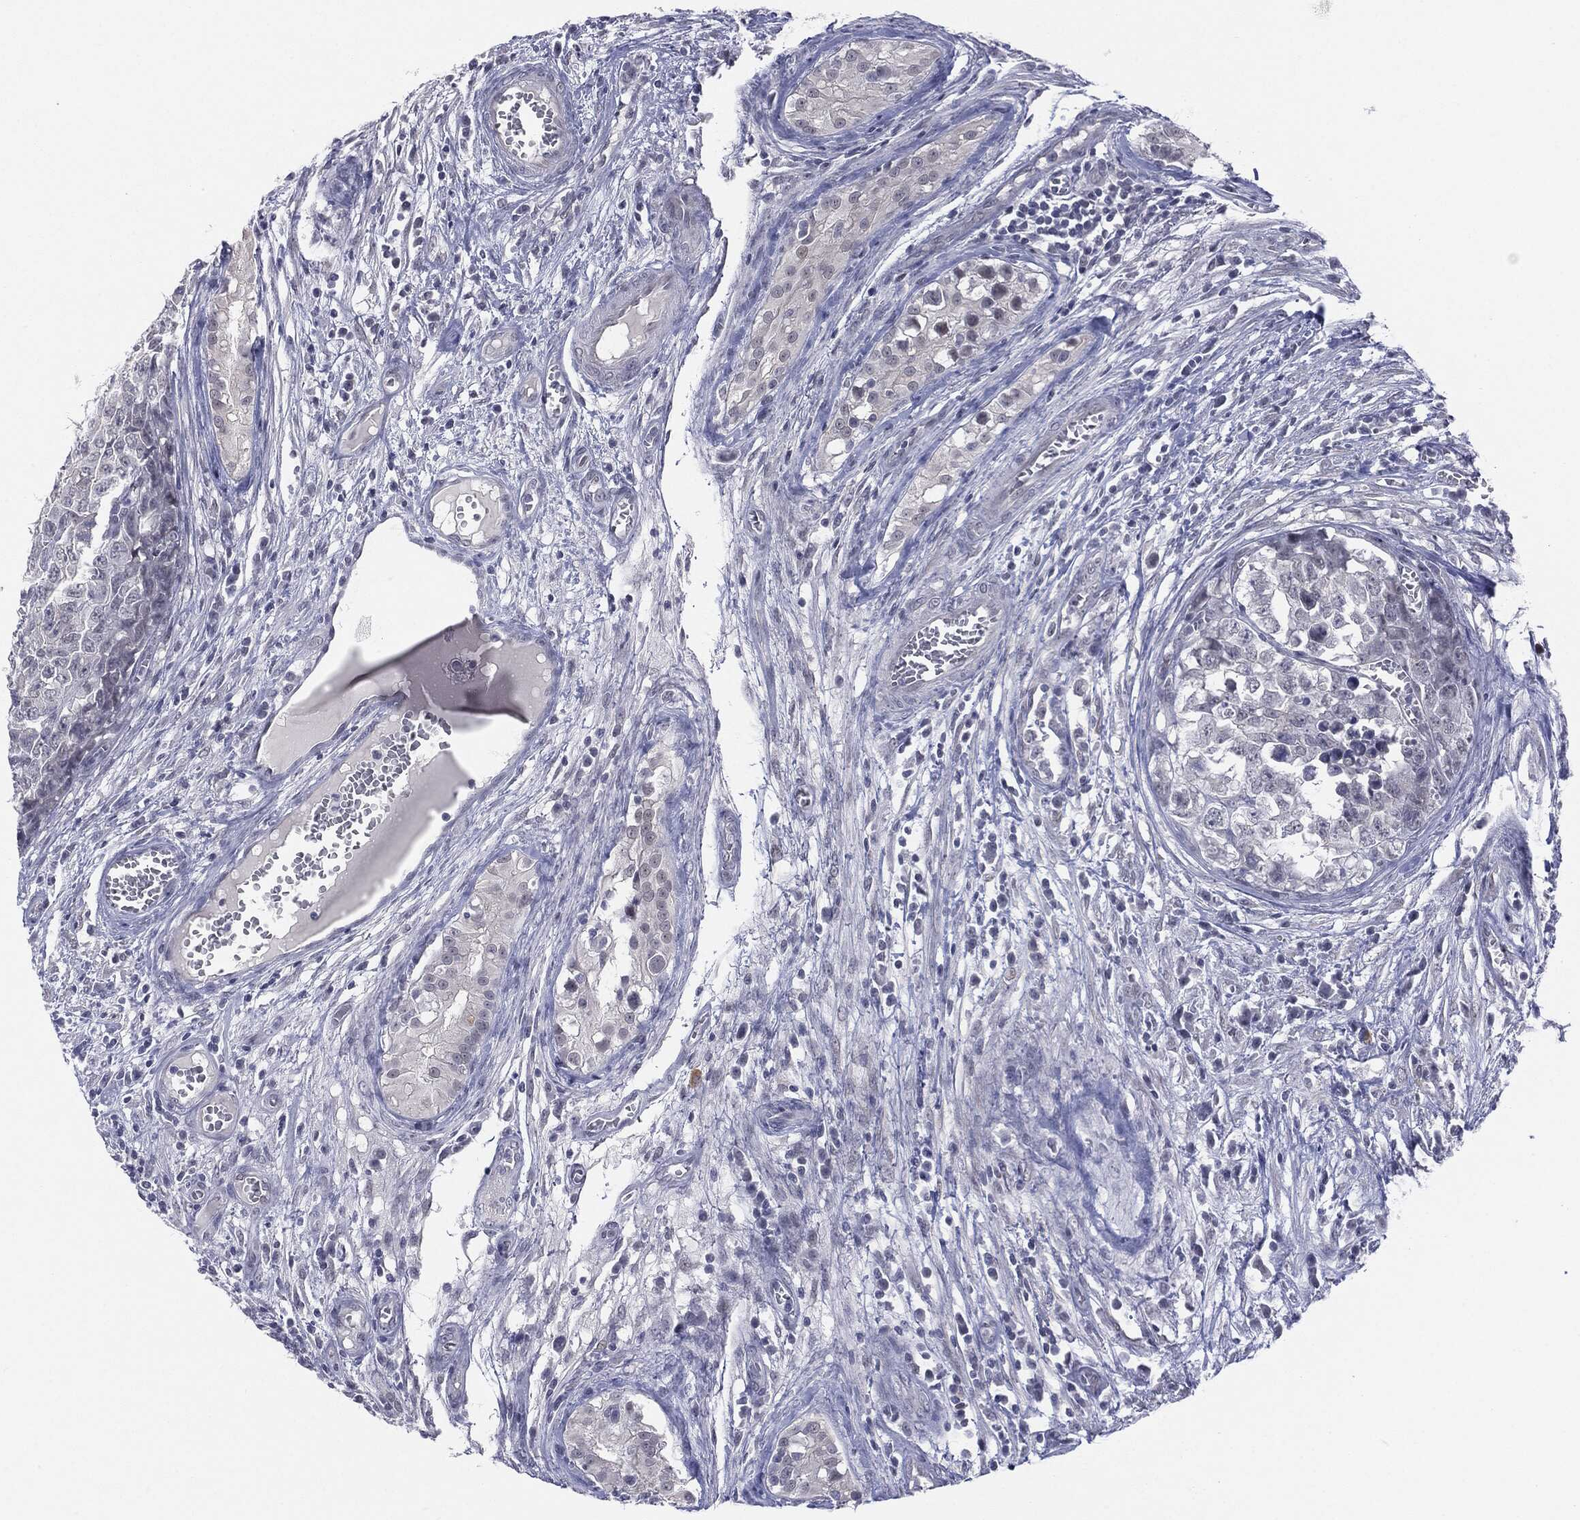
{"staining": {"intensity": "negative", "quantity": "none", "location": "none"}, "tissue": "testis cancer", "cell_type": "Tumor cells", "image_type": "cancer", "snomed": [{"axis": "morphology", "description": "Carcinoma, Embryonal, NOS"}, {"axis": "topography", "description": "Testis"}], "caption": "Immunohistochemical staining of human testis embryonal carcinoma reveals no significant expression in tumor cells.", "gene": "SLC5A5", "patient": {"sex": "male", "age": 23}}